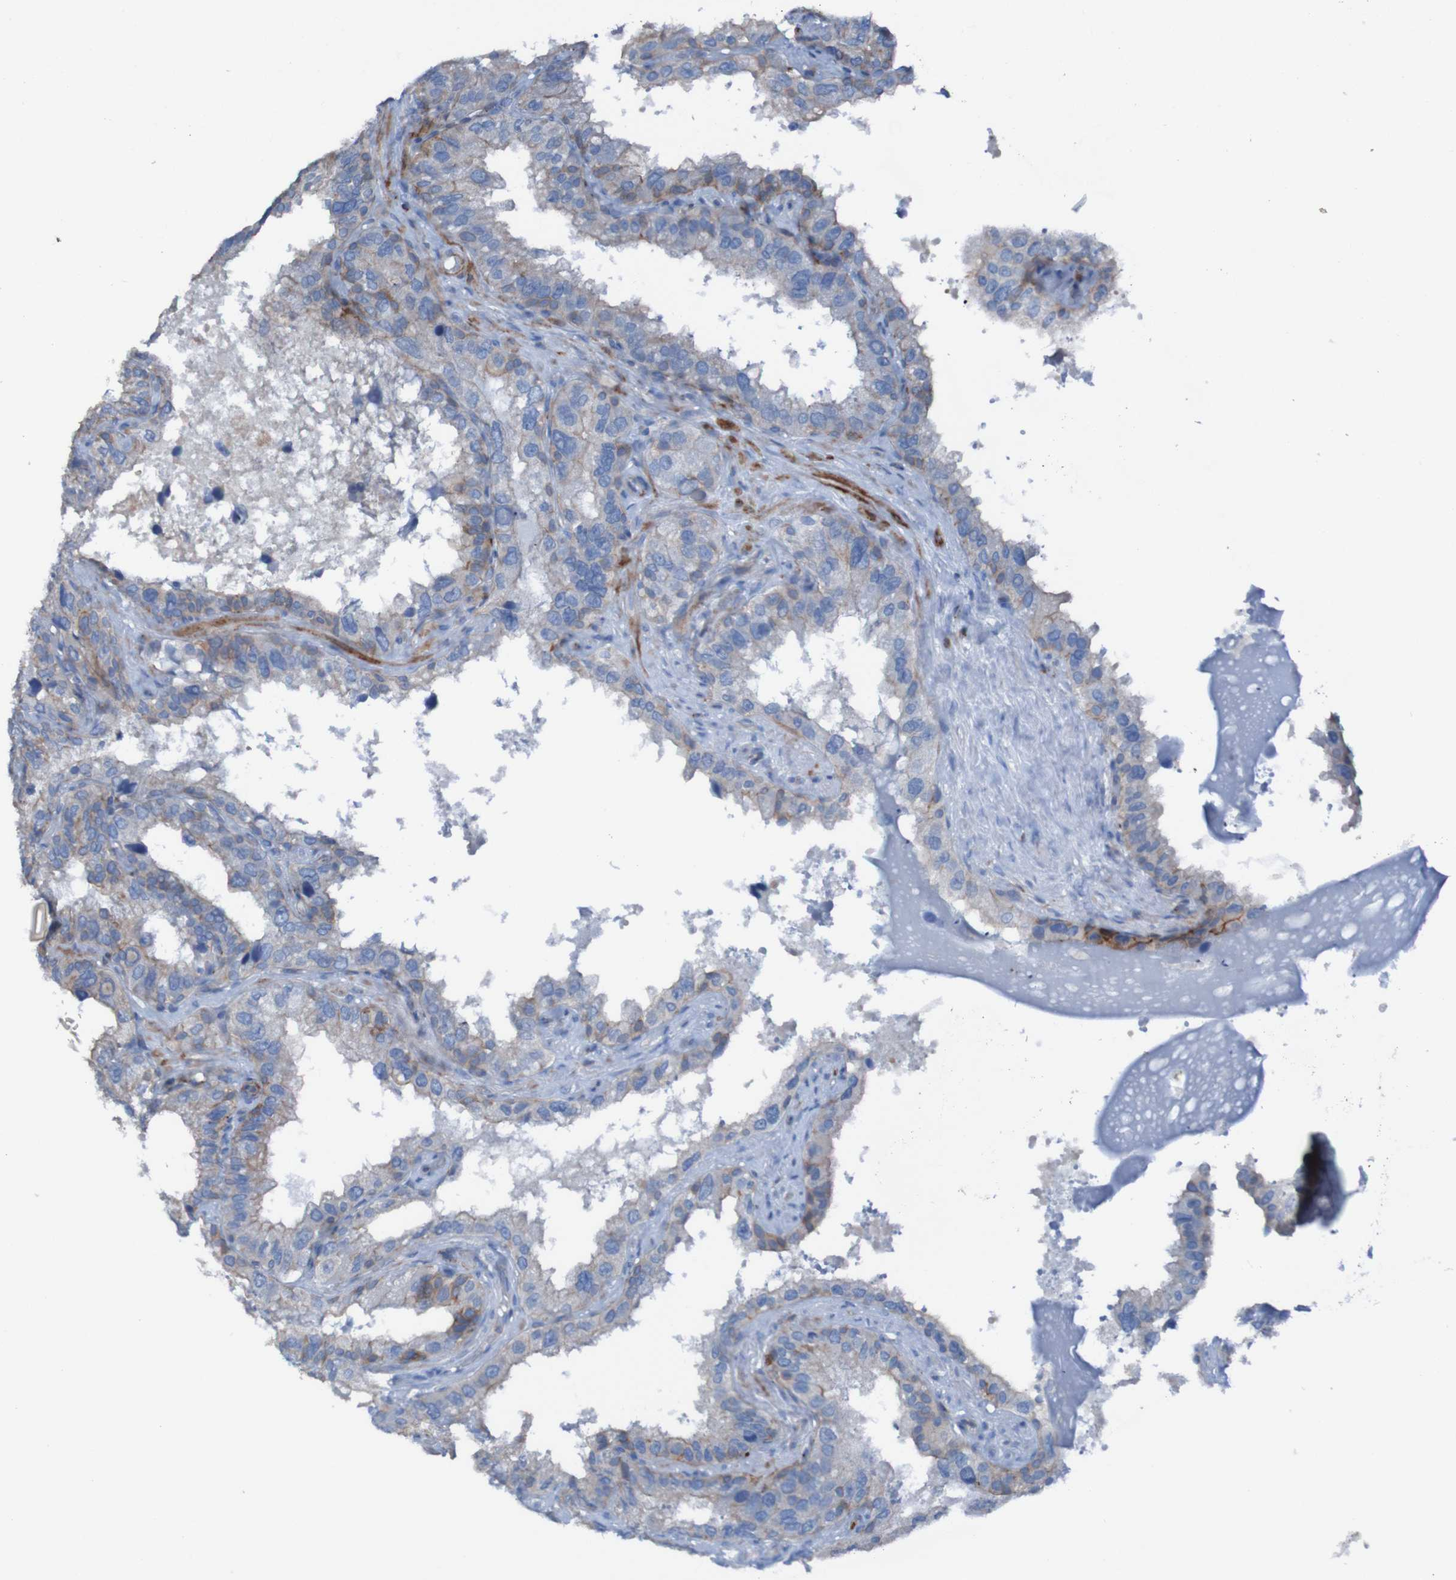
{"staining": {"intensity": "weak", "quantity": "<25%", "location": "cytoplasmic/membranous"}, "tissue": "seminal vesicle", "cell_type": "Glandular cells", "image_type": "normal", "snomed": [{"axis": "morphology", "description": "Normal tissue, NOS"}, {"axis": "topography", "description": "Seminal veicle"}], "caption": "The IHC micrograph has no significant staining in glandular cells of seminal vesicle.", "gene": "RNF182", "patient": {"sex": "male", "age": 68}}